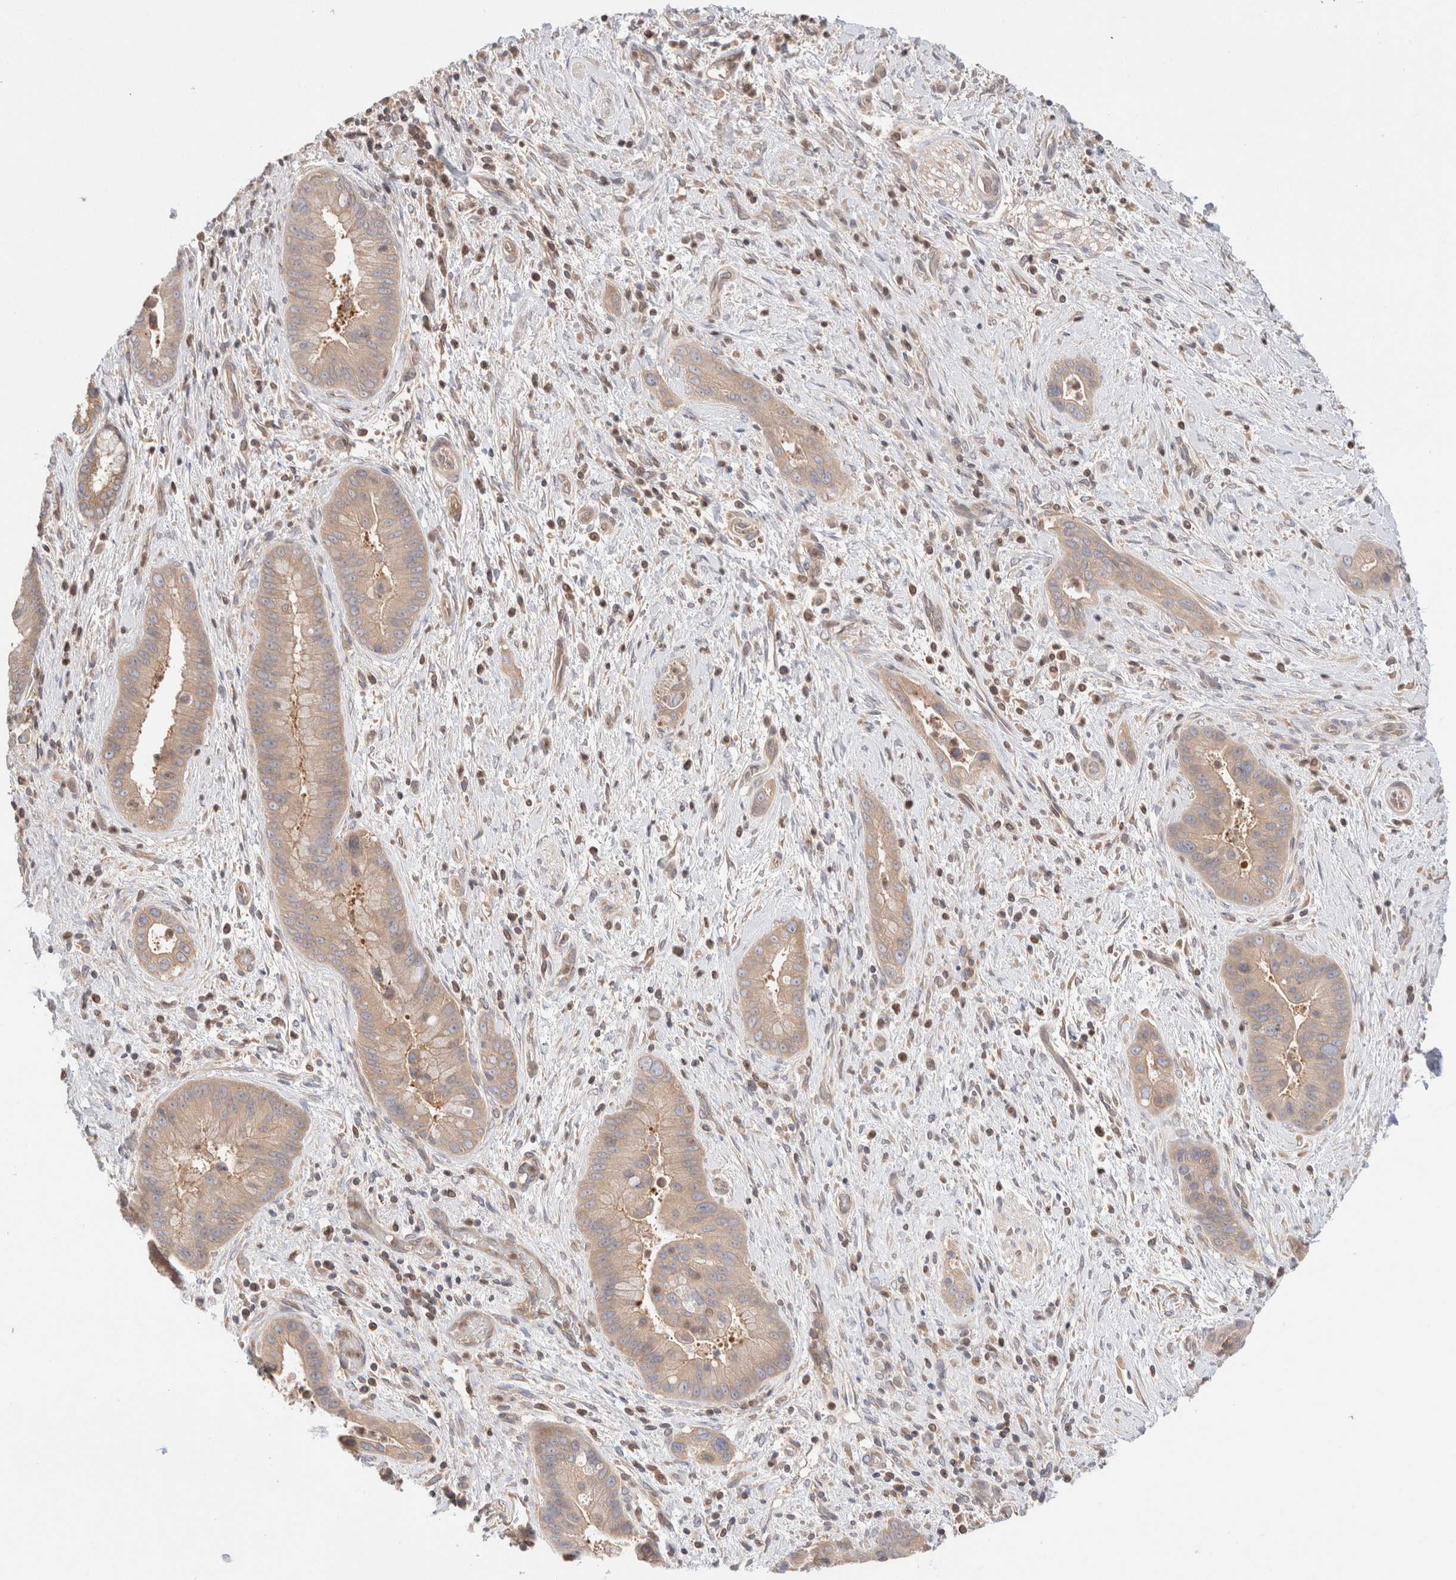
{"staining": {"intensity": "weak", "quantity": ">75%", "location": "cytoplasmic/membranous"}, "tissue": "liver cancer", "cell_type": "Tumor cells", "image_type": "cancer", "snomed": [{"axis": "morphology", "description": "Cholangiocarcinoma"}, {"axis": "topography", "description": "Liver"}], "caption": "Brown immunohistochemical staining in liver cancer (cholangiocarcinoma) reveals weak cytoplasmic/membranous positivity in approximately >75% of tumor cells. (Brightfield microscopy of DAB IHC at high magnification).", "gene": "SIKE1", "patient": {"sex": "female", "age": 54}}